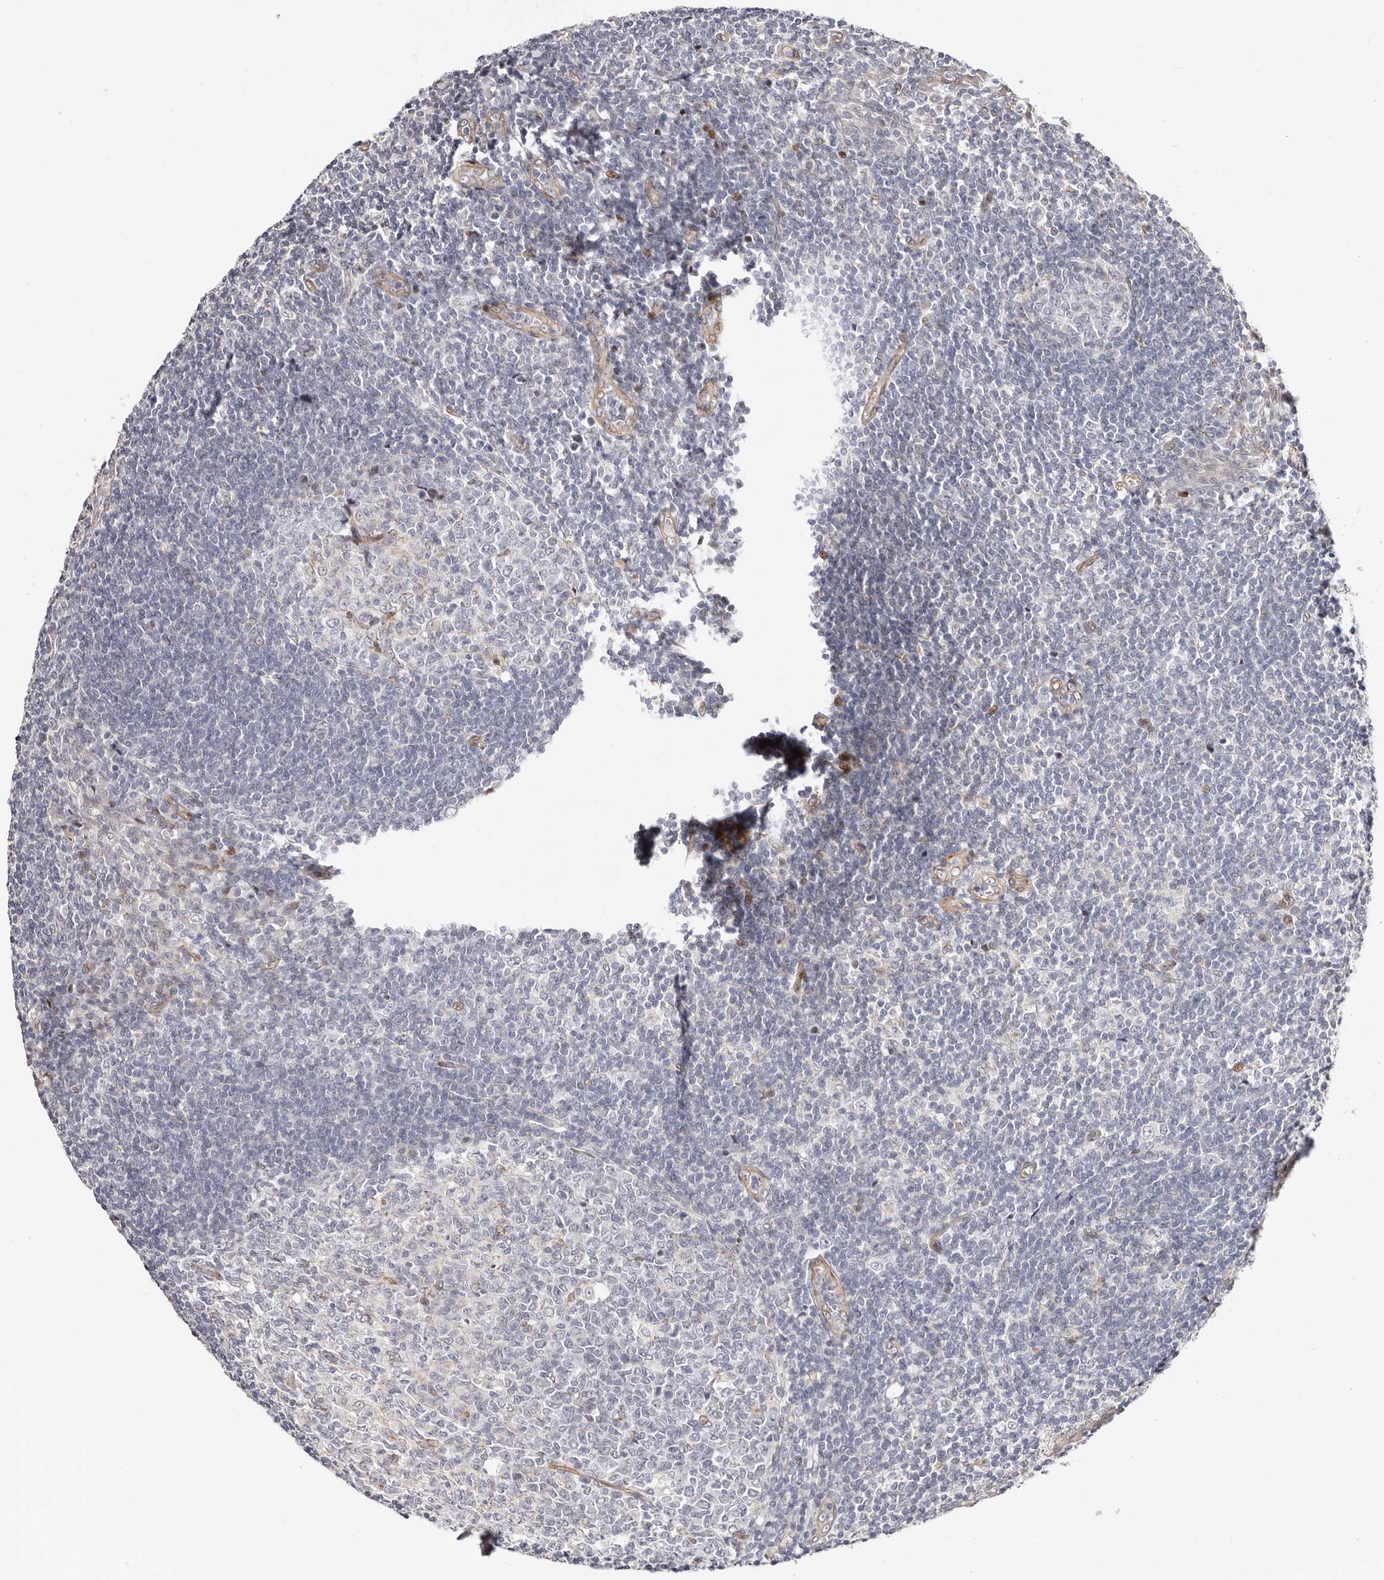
{"staining": {"intensity": "moderate", "quantity": "<25%", "location": "nuclear"}, "tissue": "tonsil", "cell_type": "Germinal center cells", "image_type": "normal", "snomed": [{"axis": "morphology", "description": "Normal tissue, NOS"}, {"axis": "topography", "description": "Tonsil"}], "caption": "The photomicrograph exhibits a brown stain indicating the presence of a protein in the nuclear of germinal center cells in tonsil.", "gene": "EPHX3", "patient": {"sex": "male", "age": 27}}